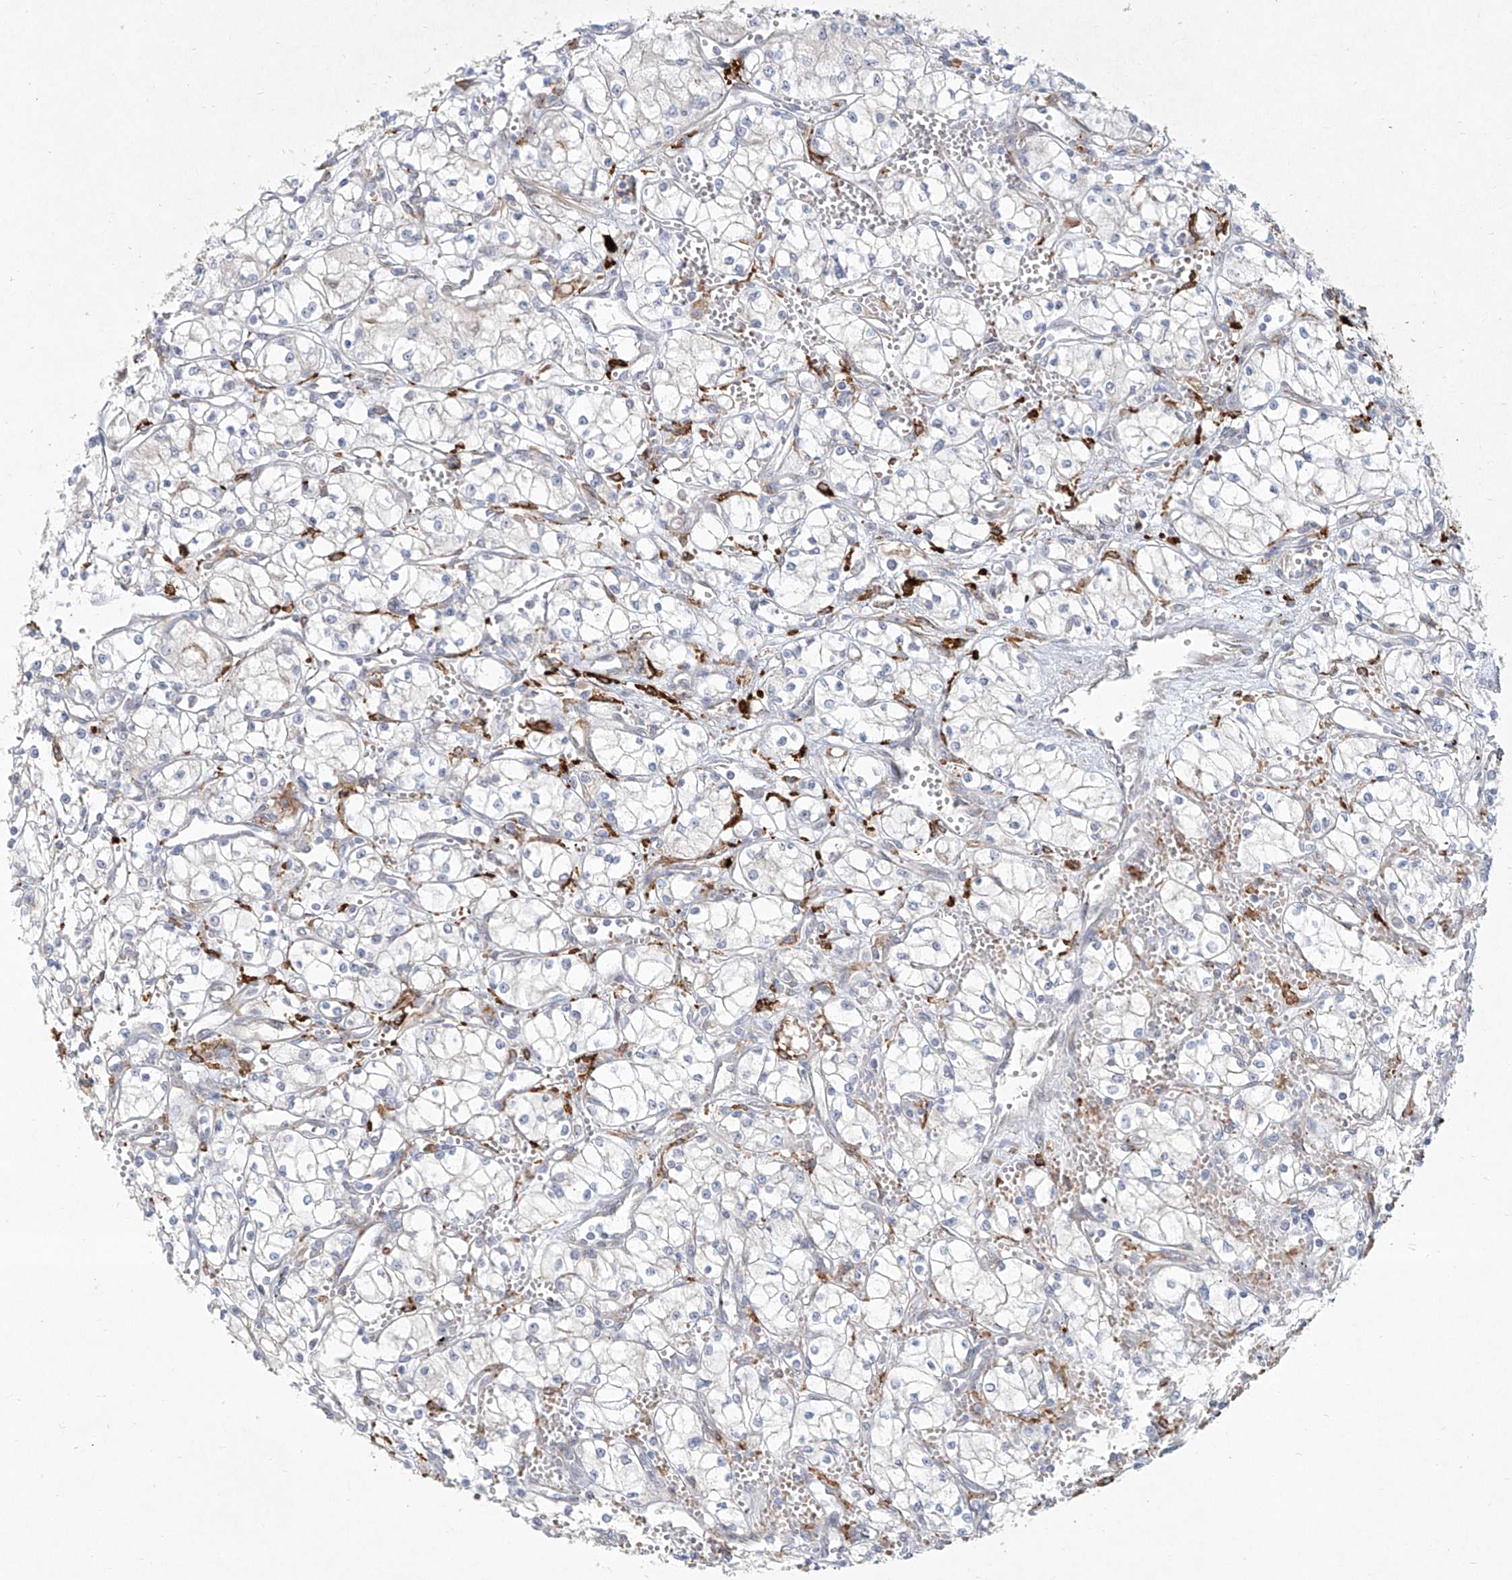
{"staining": {"intensity": "negative", "quantity": "none", "location": "none"}, "tissue": "renal cancer", "cell_type": "Tumor cells", "image_type": "cancer", "snomed": [{"axis": "morphology", "description": "Normal tissue, NOS"}, {"axis": "morphology", "description": "Adenocarcinoma, NOS"}, {"axis": "topography", "description": "Kidney"}], "caption": "Tumor cells are negative for protein expression in human adenocarcinoma (renal).", "gene": "CD209", "patient": {"sex": "male", "age": 59}}